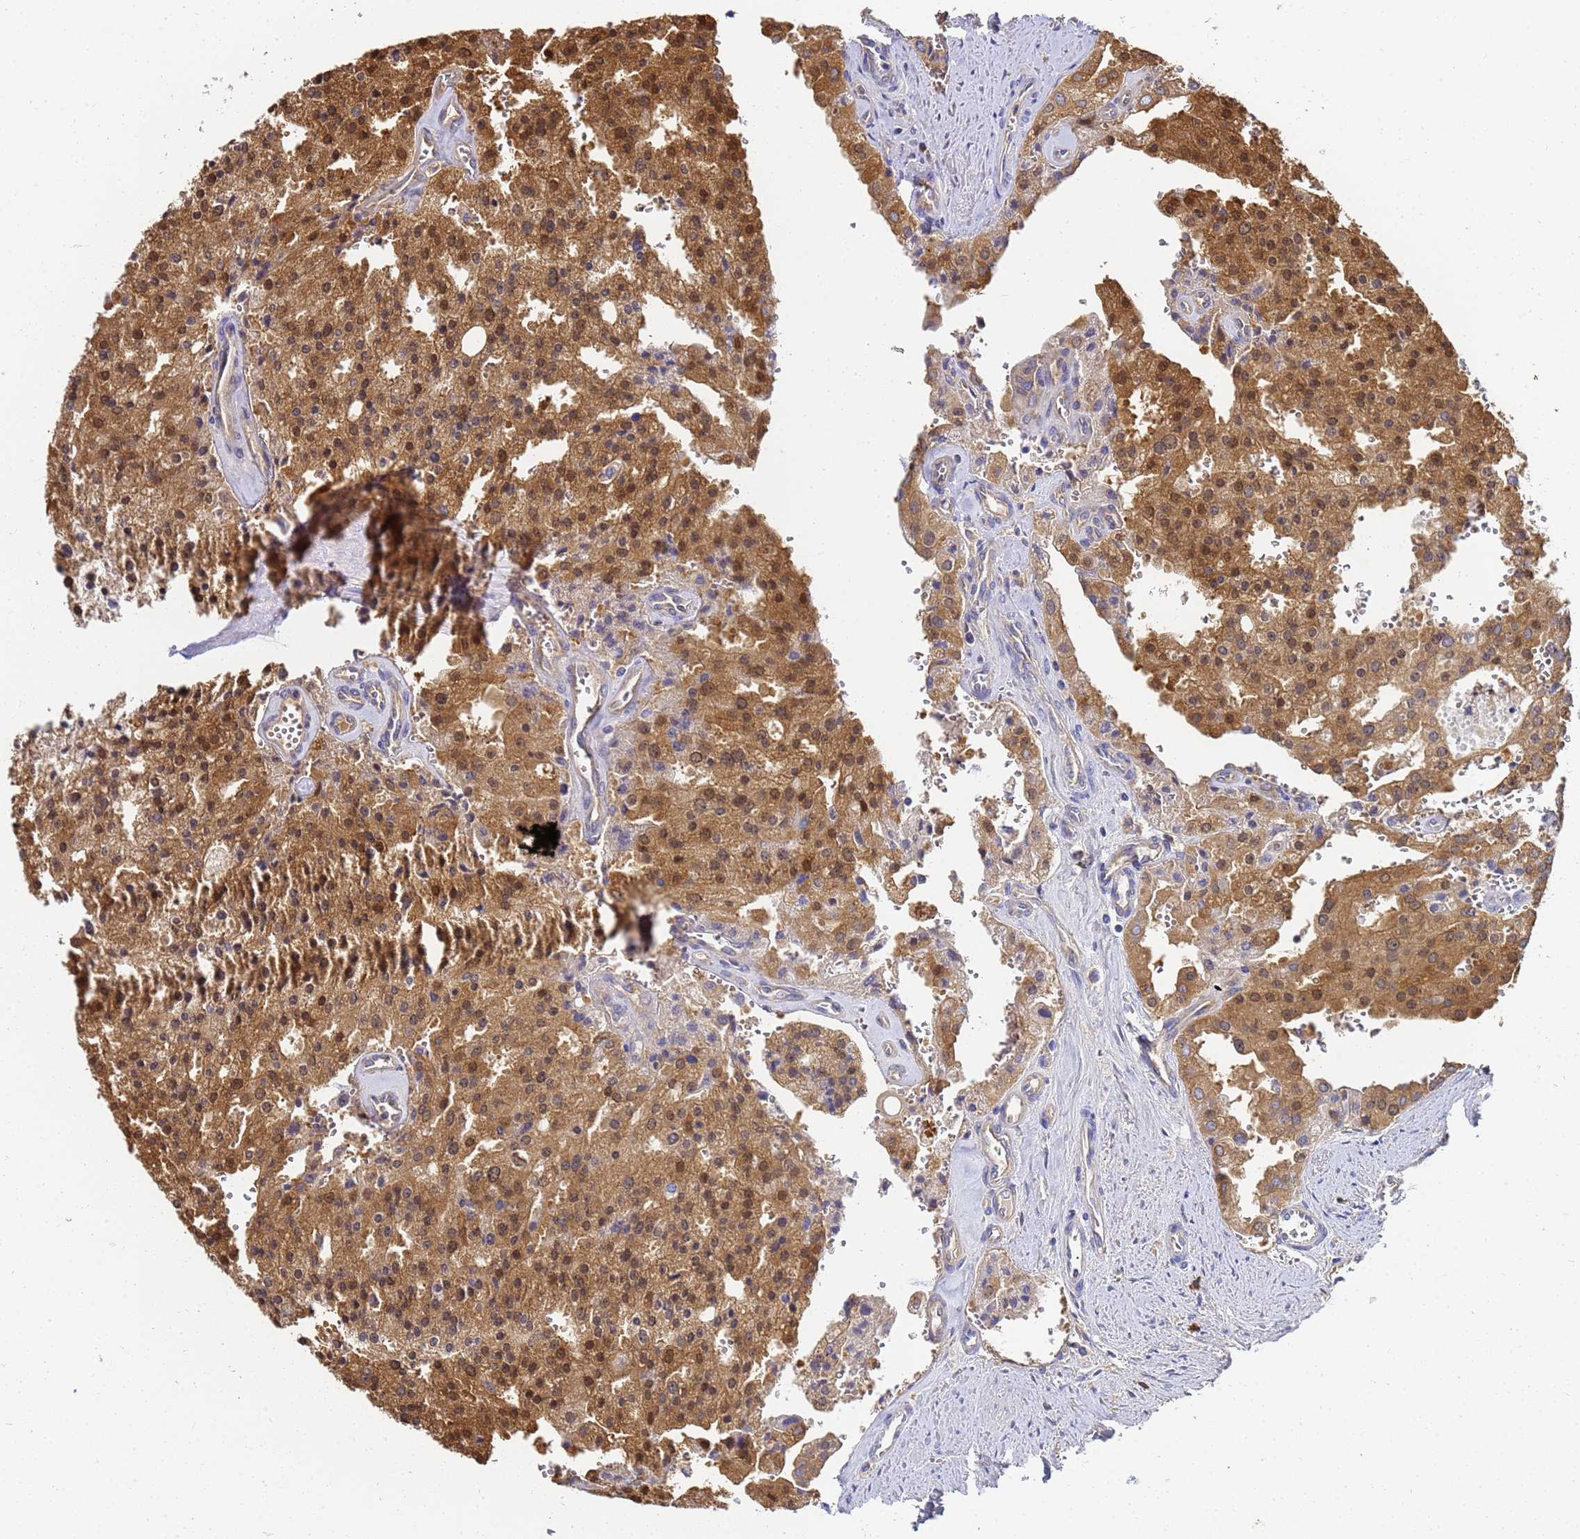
{"staining": {"intensity": "moderate", "quantity": ">75%", "location": "cytoplasmic/membranous,nuclear"}, "tissue": "prostate cancer", "cell_type": "Tumor cells", "image_type": "cancer", "snomed": [{"axis": "morphology", "description": "Adenocarcinoma, High grade"}, {"axis": "topography", "description": "Prostate"}], "caption": "Tumor cells exhibit moderate cytoplasmic/membranous and nuclear positivity in approximately >75% of cells in prostate cancer (adenocarcinoma (high-grade)). The protein of interest is stained brown, and the nuclei are stained in blue (DAB (3,3'-diaminobenzidine) IHC with brightfield microscopy, high magnification).", "gene": "NME1-NME2", "patient": {"sex": "male", "age": 68}}